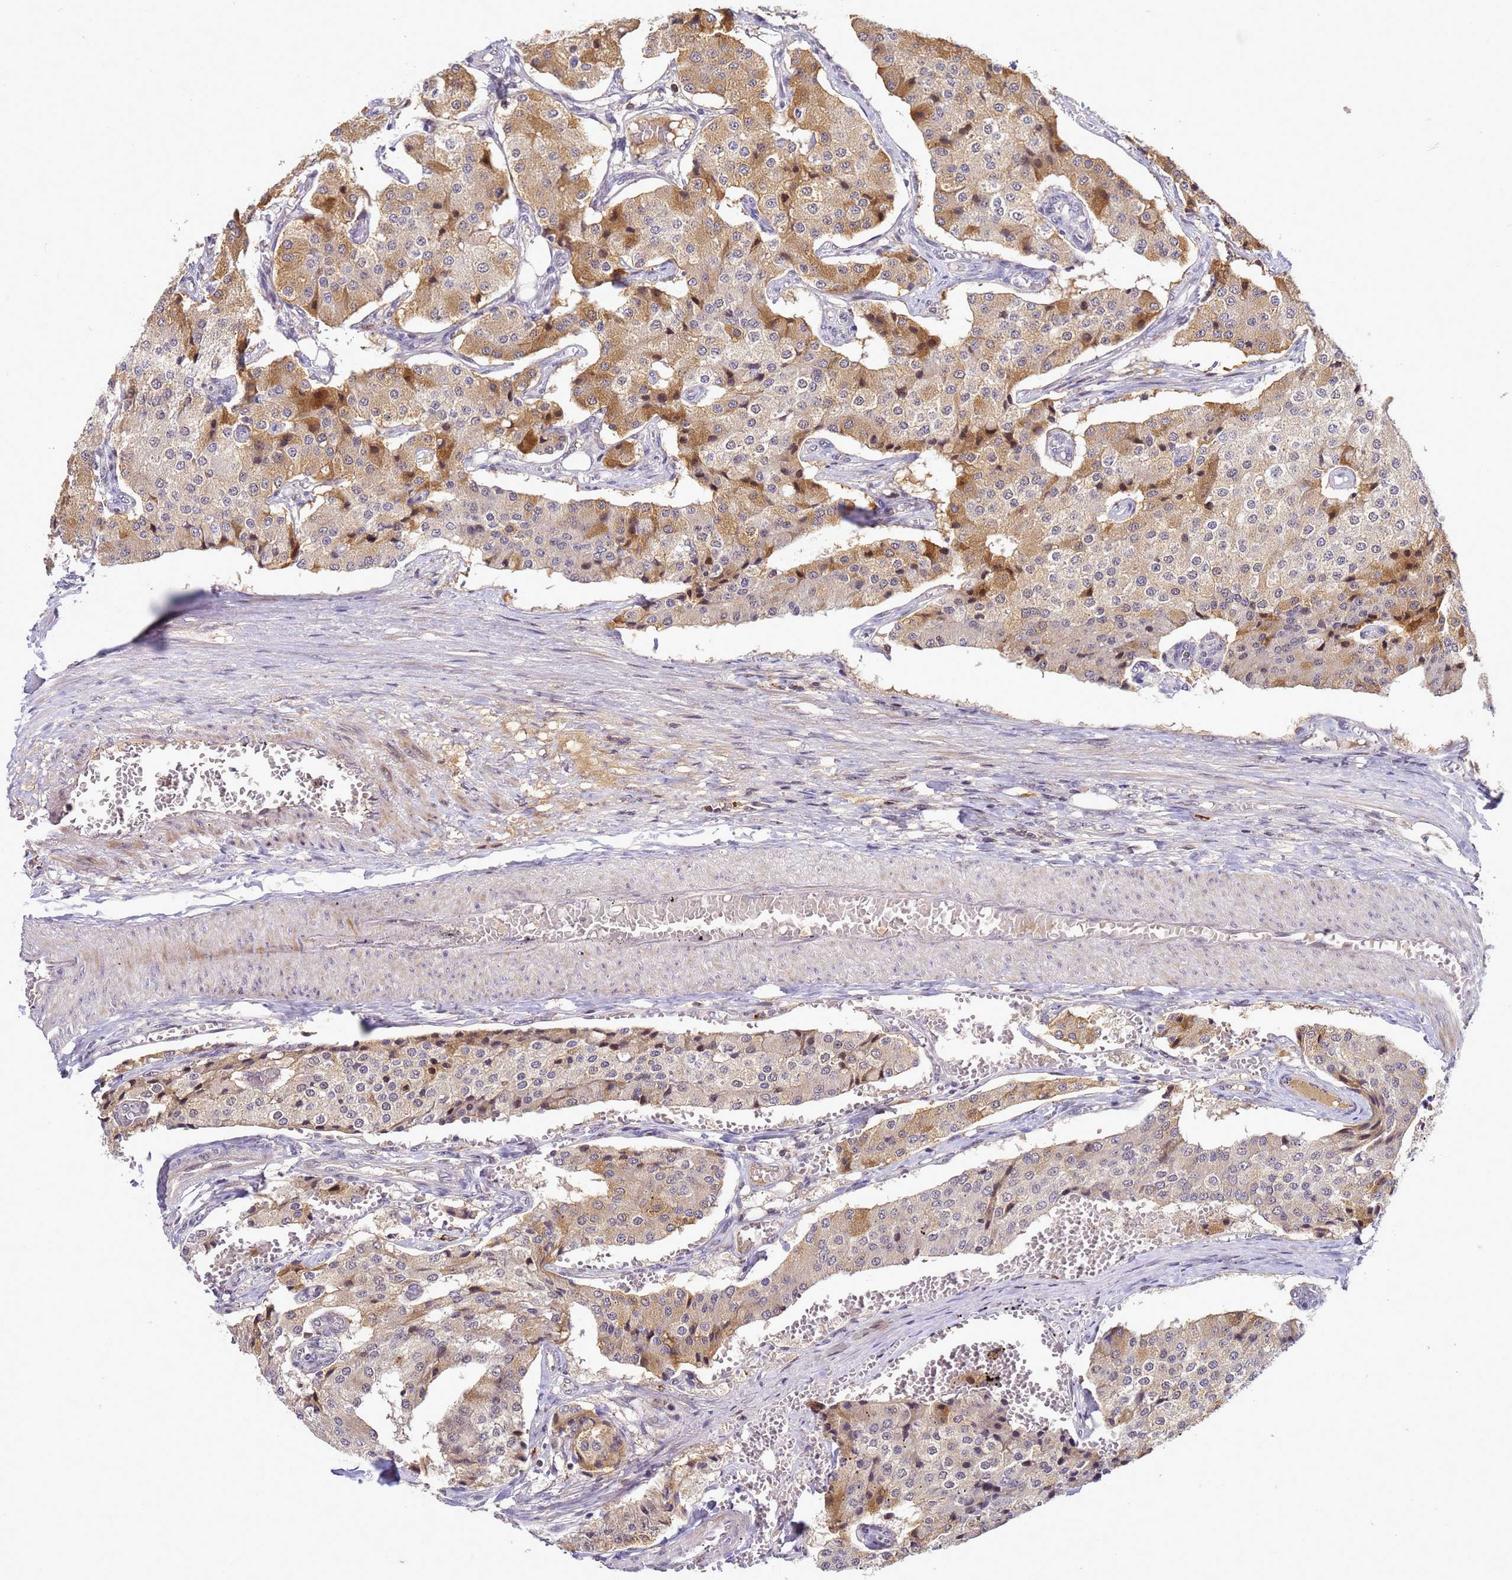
{"staining": {"intensity": "moderate", "quantity": "25%-75%", "location": "cytoplasmic/membranous"}, "tissue": "carcinoid", "cell_type": "Tumor cells", "image_type": "cancer", "snomed": [{"axis": "morphology", "description": "Carcinoid, malignant, NOS"}, {"axis": "topography", "description": "Colon"}], "caption": "The micrograph exhibits a brown stain indicating the presence of a protein in the cytoplasmic/membranous of tumor cells in carcinoid (malignant).", "gene": "TMEM74B", "patient": {"sex": "female", "age": 52}}